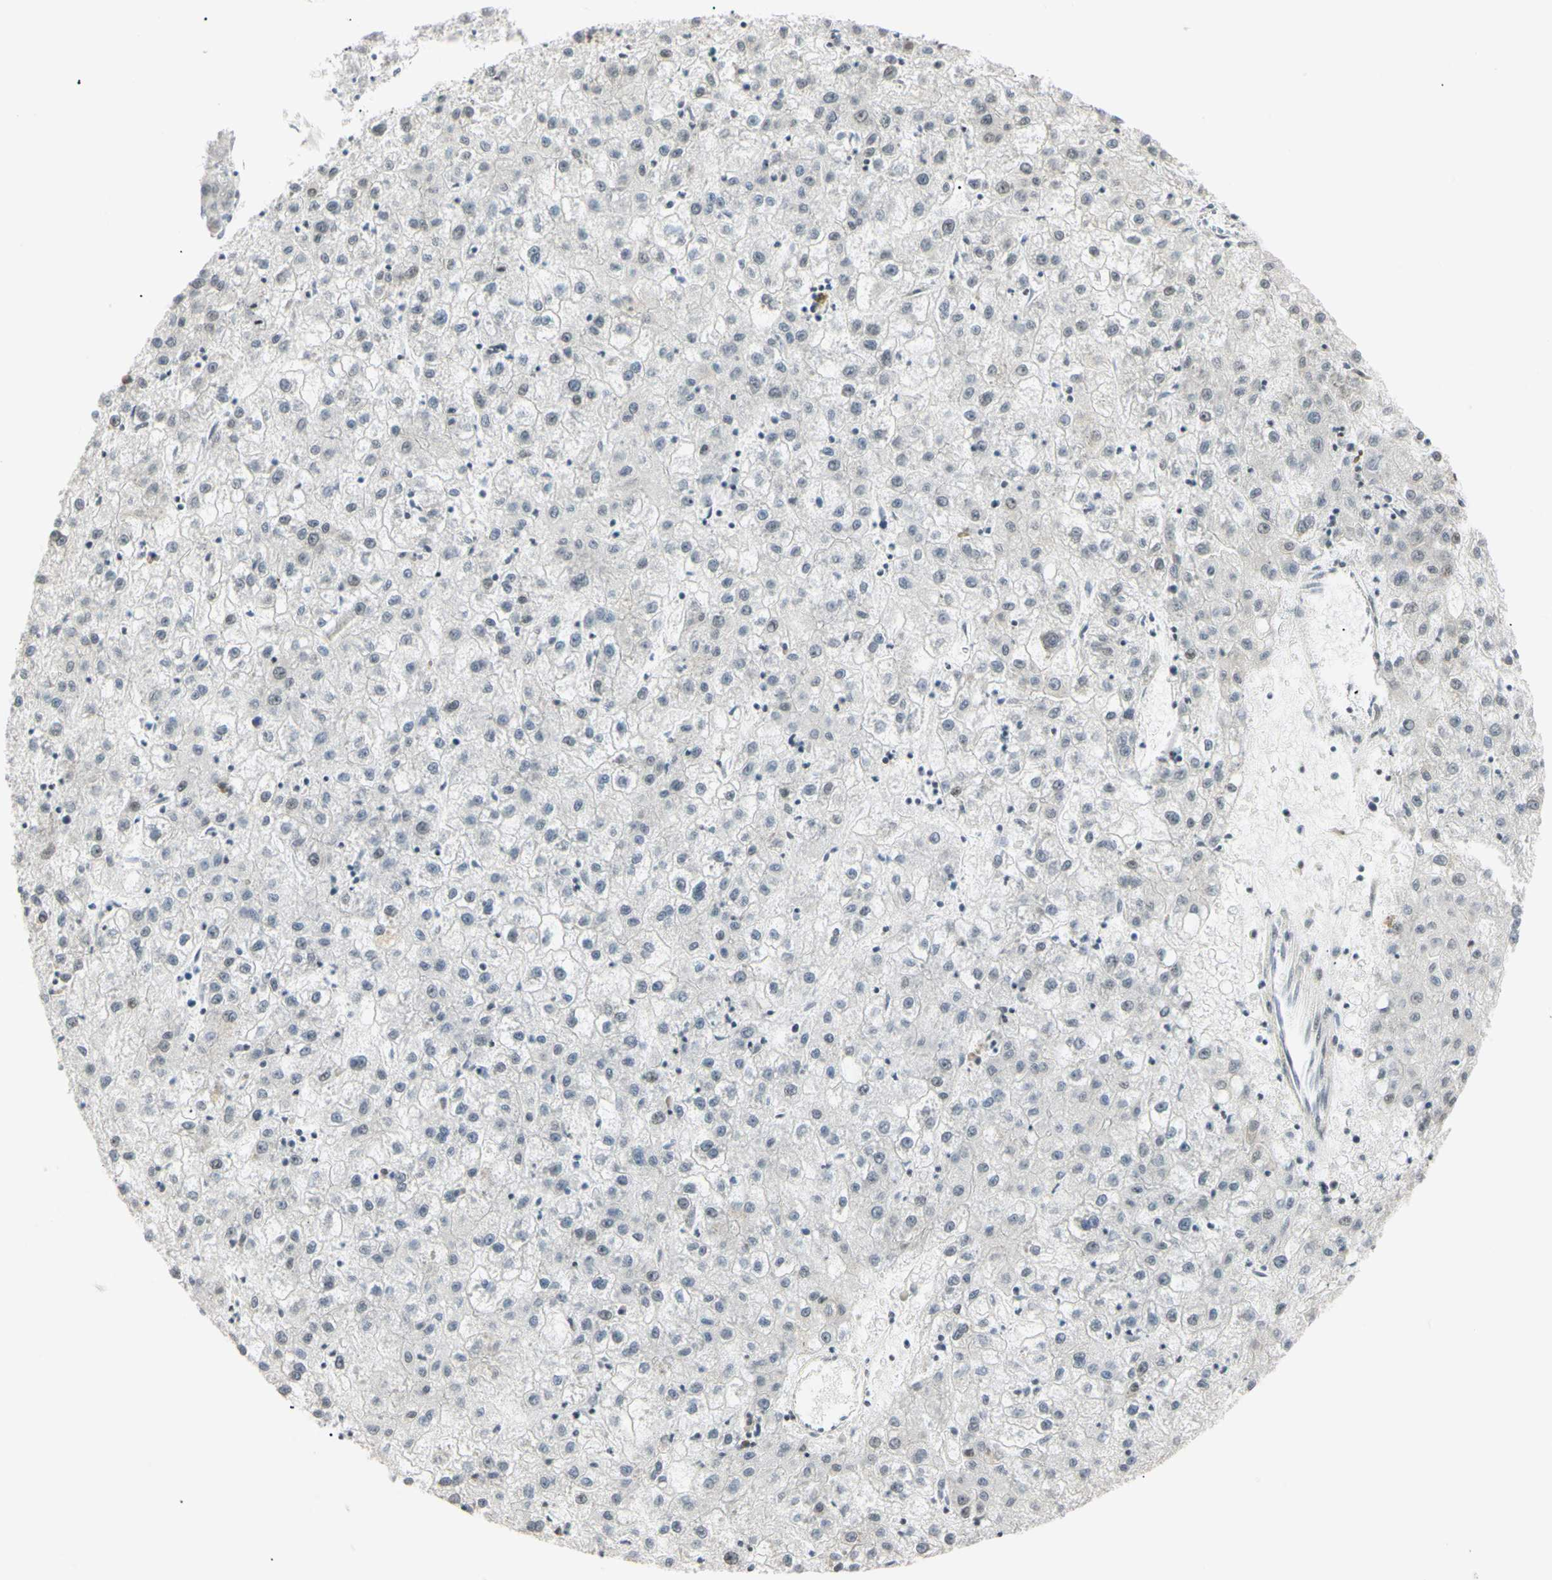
{"staining": {"intensity": "negative", "quantity": "none", "location": "none"}, "tissue": "liver cancer", "cell_type": "Tumor cells", "image_type": "cancer", "snomed": [{"axis": "morphology", "description": "Carcinoma, Hepatocellular, NOS"}, {"axis": "topography", "description": "Liver"}], "caption": "Liver cancer (hepatocellular carcinoma) was stained to show a protein in brown. There is no significant expression in tumor cells.", "gene": "ZNF134", "patient": {"sex": "male", "age": 72}}